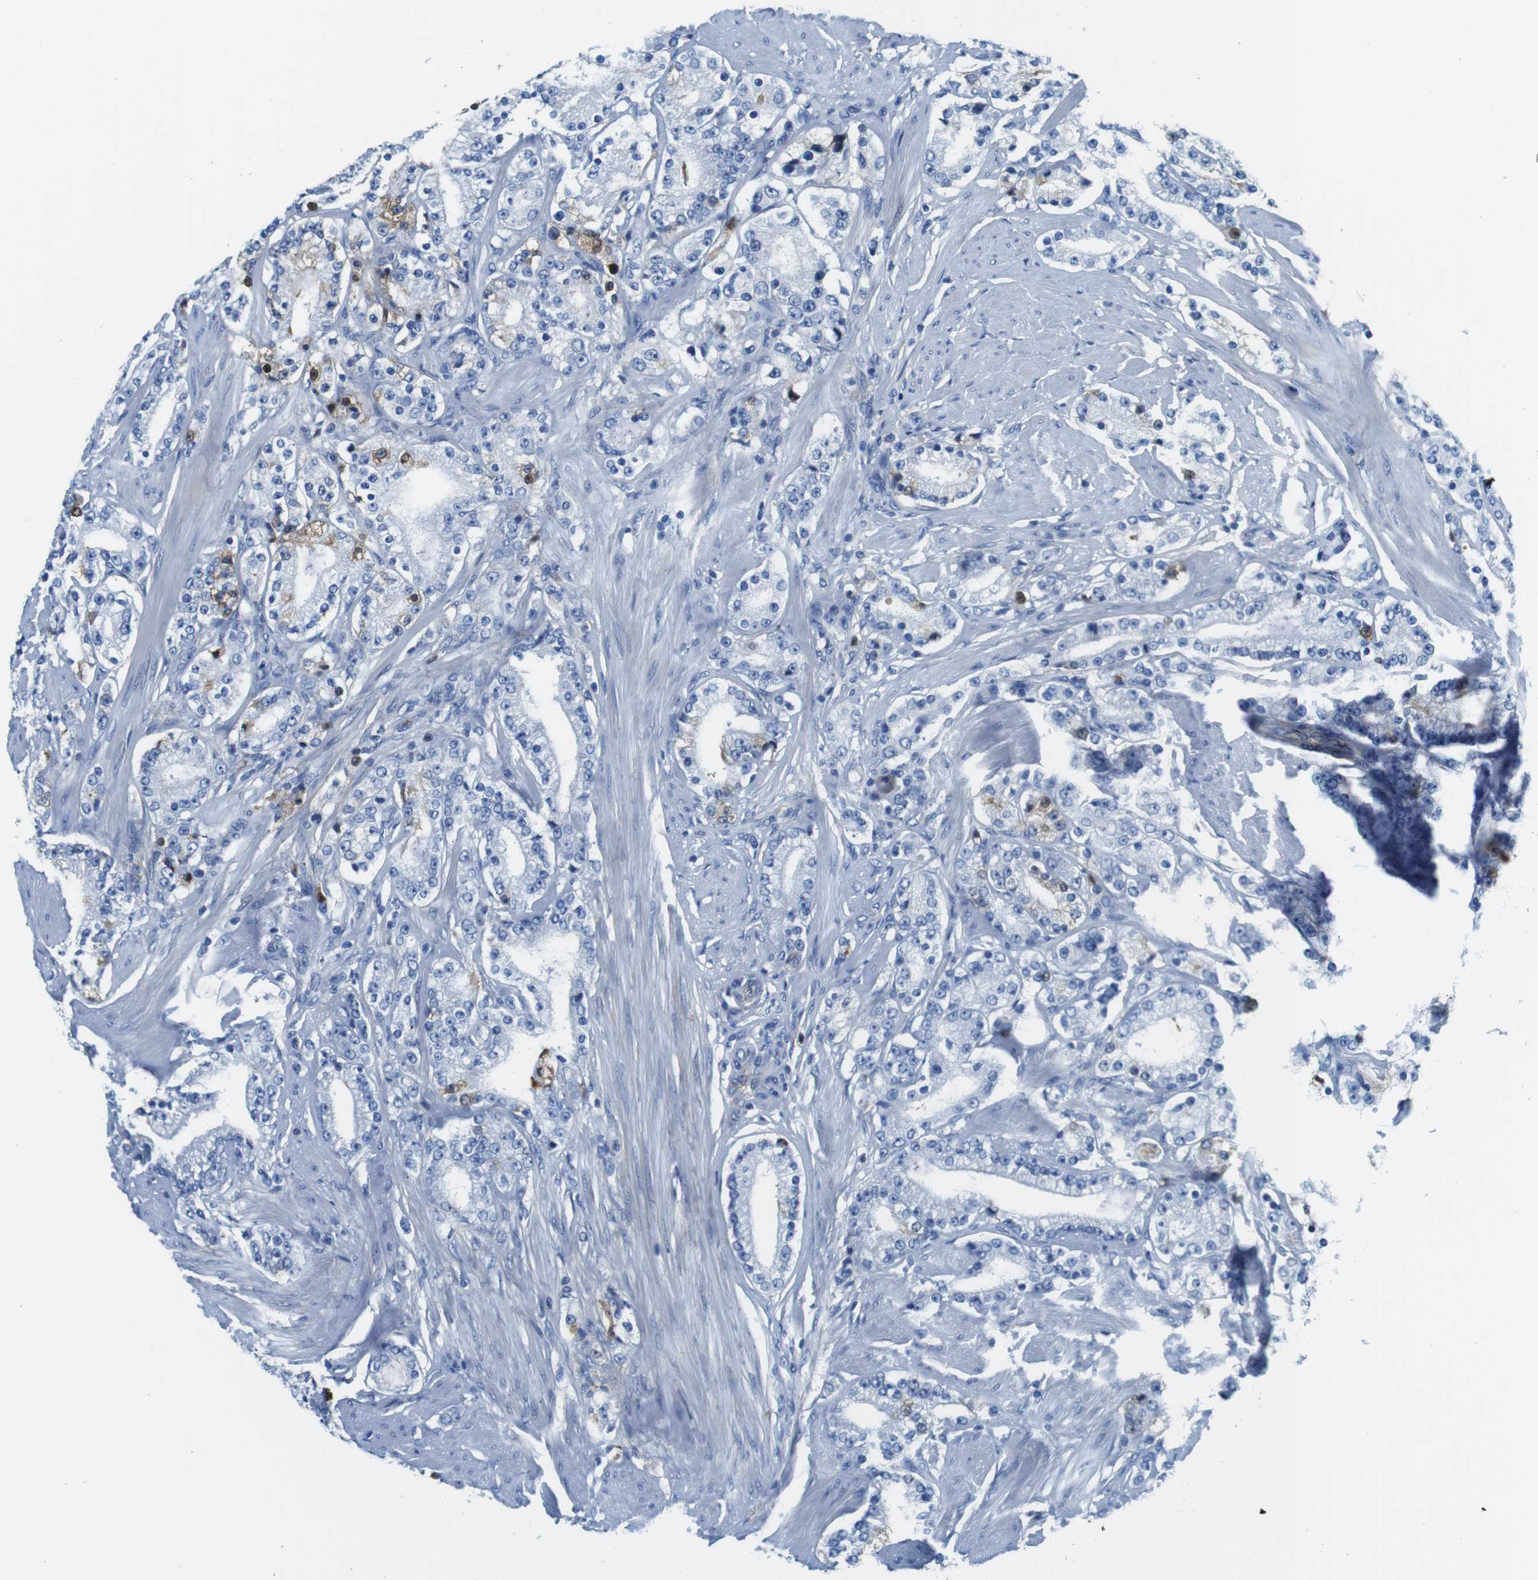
{"staining": {"intensity": "negative", "quantity": "none", "location": "none"}, "tissue": "prostate cancer", "cell_type": "Tumor cells", "image_type": "cancer", "snomed": [{"axis": "morphology", "description": "Adenocarcinoma, Low grade"}, {"axis": "topography", "description": "Prostate"}], "caption": "DAB (3,3'-diaminobenzidine) immunohistochemical staining of human prostate cancer (adenocarcinoma (low-grade)) demonstrates no significant positivity in tumor cells.", "gene": "IGKC", "patient": {"sex": "male", "age": 63}}